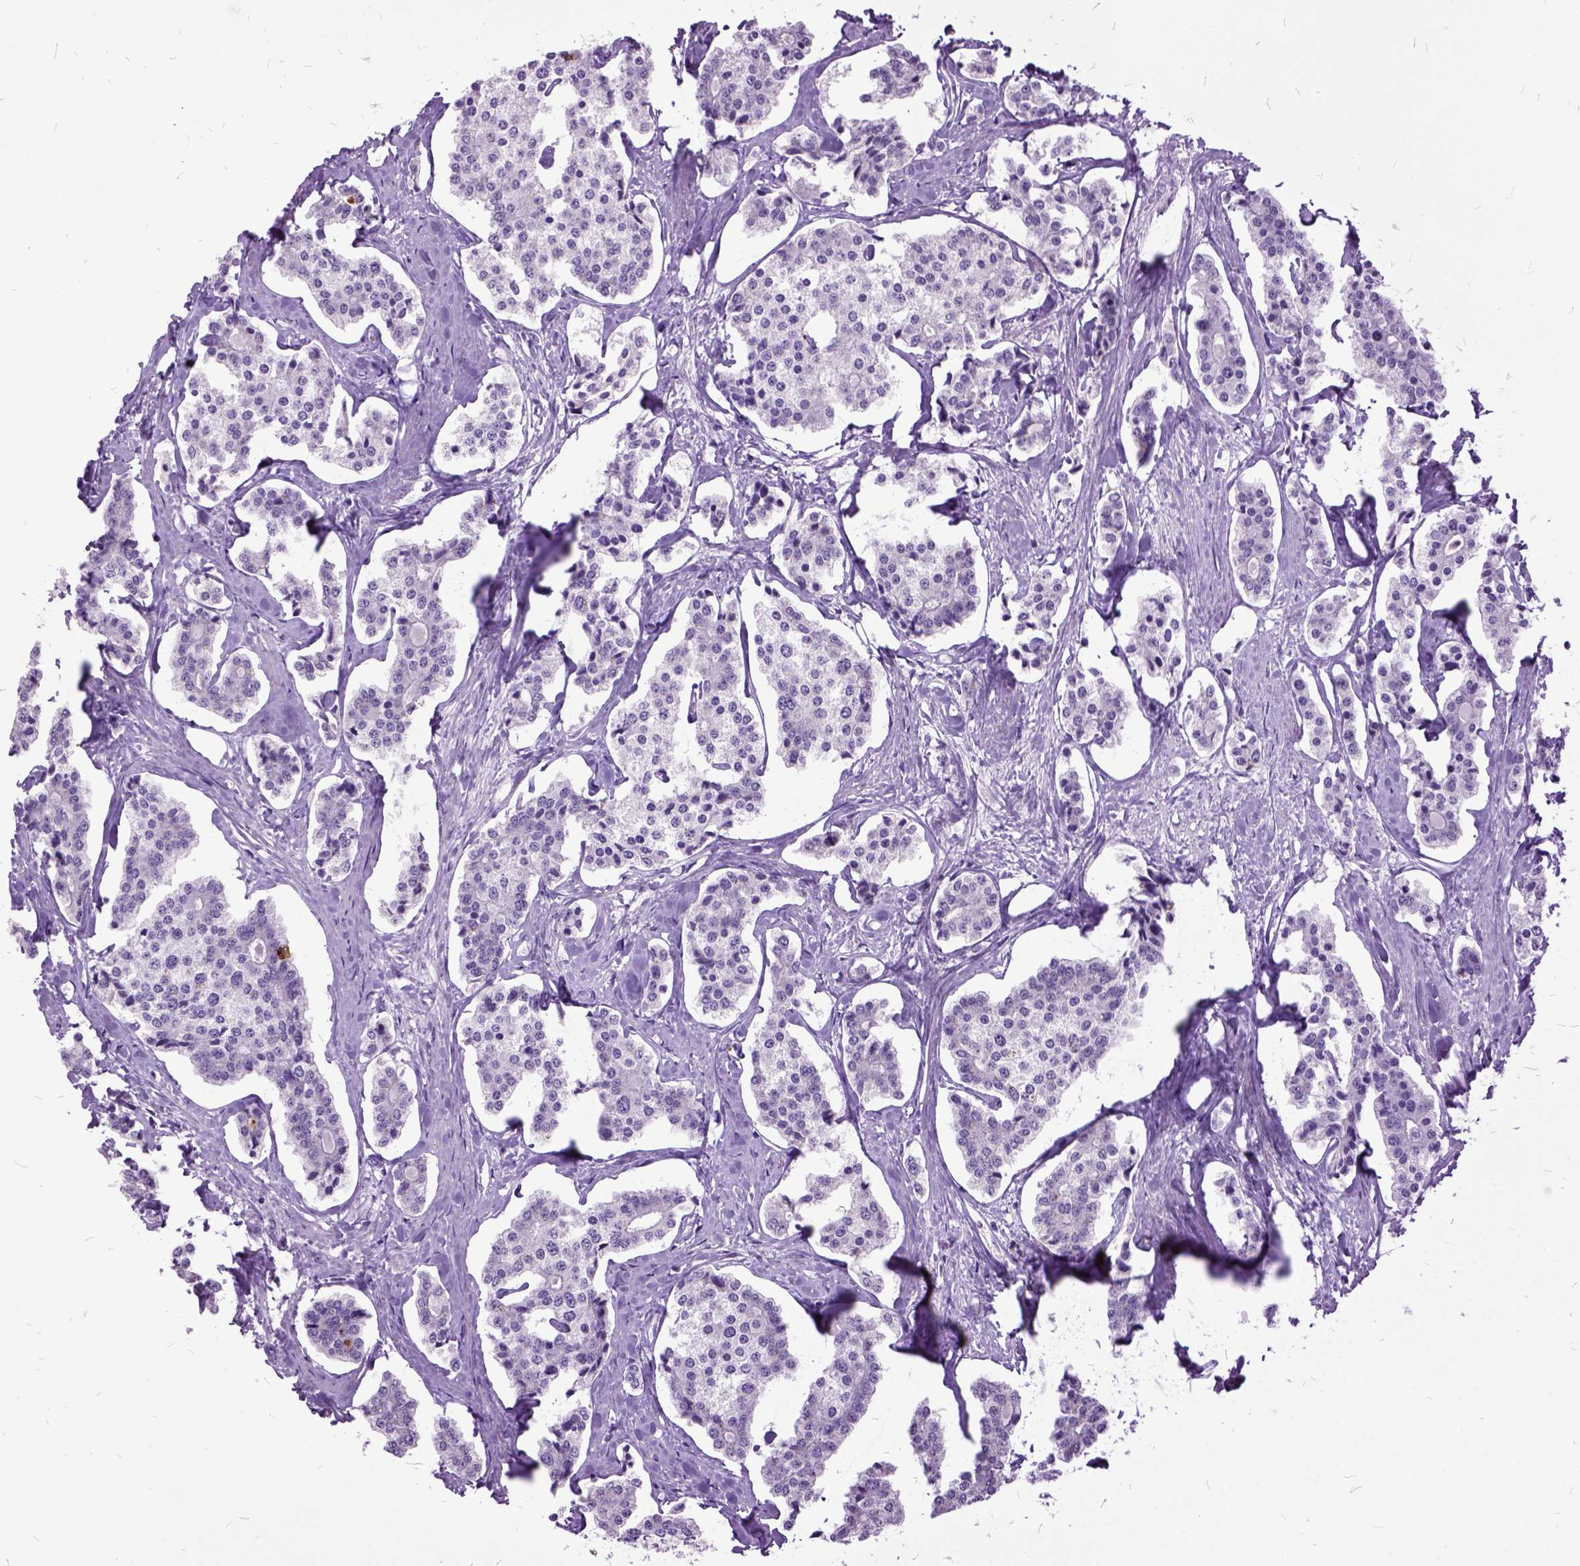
{"staining": {"intensity": "negative", "quantity": "none", "location": "none"}, "tissue": "carcinoid", "cell_type": "Tumor cells", "image_type": "cancer", "snomed": [{"axis": "morphology", "description": "Carcinoid, malignant, NOS"}, {"axis": "topography", "description": "Small intestine"}], "caption": "Tumor cells are negative for brown protein staining in carcinoid.", "gene": "MME", "patient": {"sex": "female", "age": 65}}